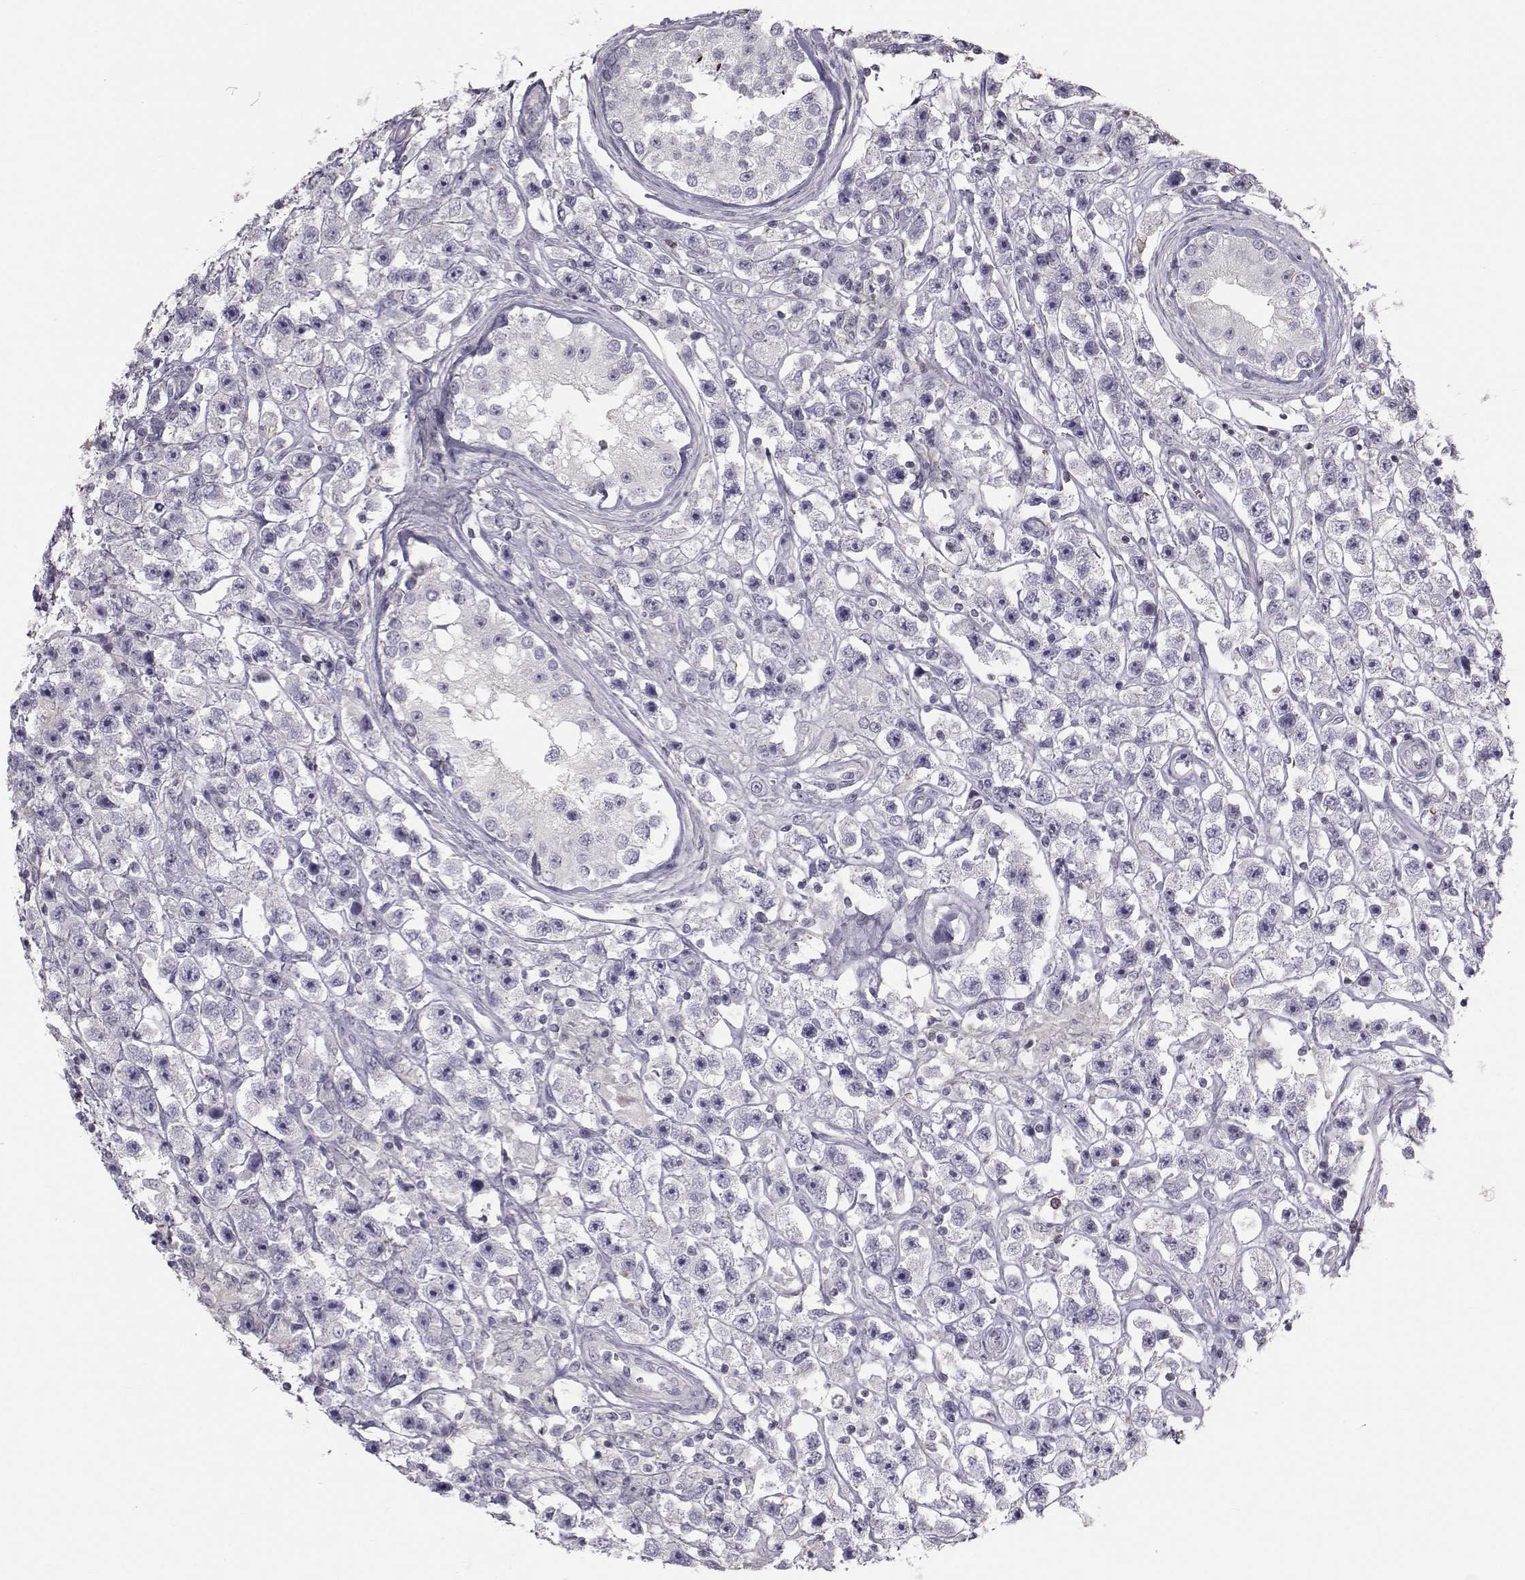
{"staining": {"intensity": "negative", "quantity": "none", "location": "none"}, "tissue": "testis cancer", "cell_type": "Tumor cells", "image_type": "cancer", "snomed": [{"axis": "morphology", "description": "Seminoma, NOS"}, {"axis": "topography", "description": "Testis"}], "caption": "Immunohistochemistry of human testis cancer (seminoma) exhibits no expression in tumor cells.", "gene": "GARIN3", "patient": {"sex": "male", "age": 45}}